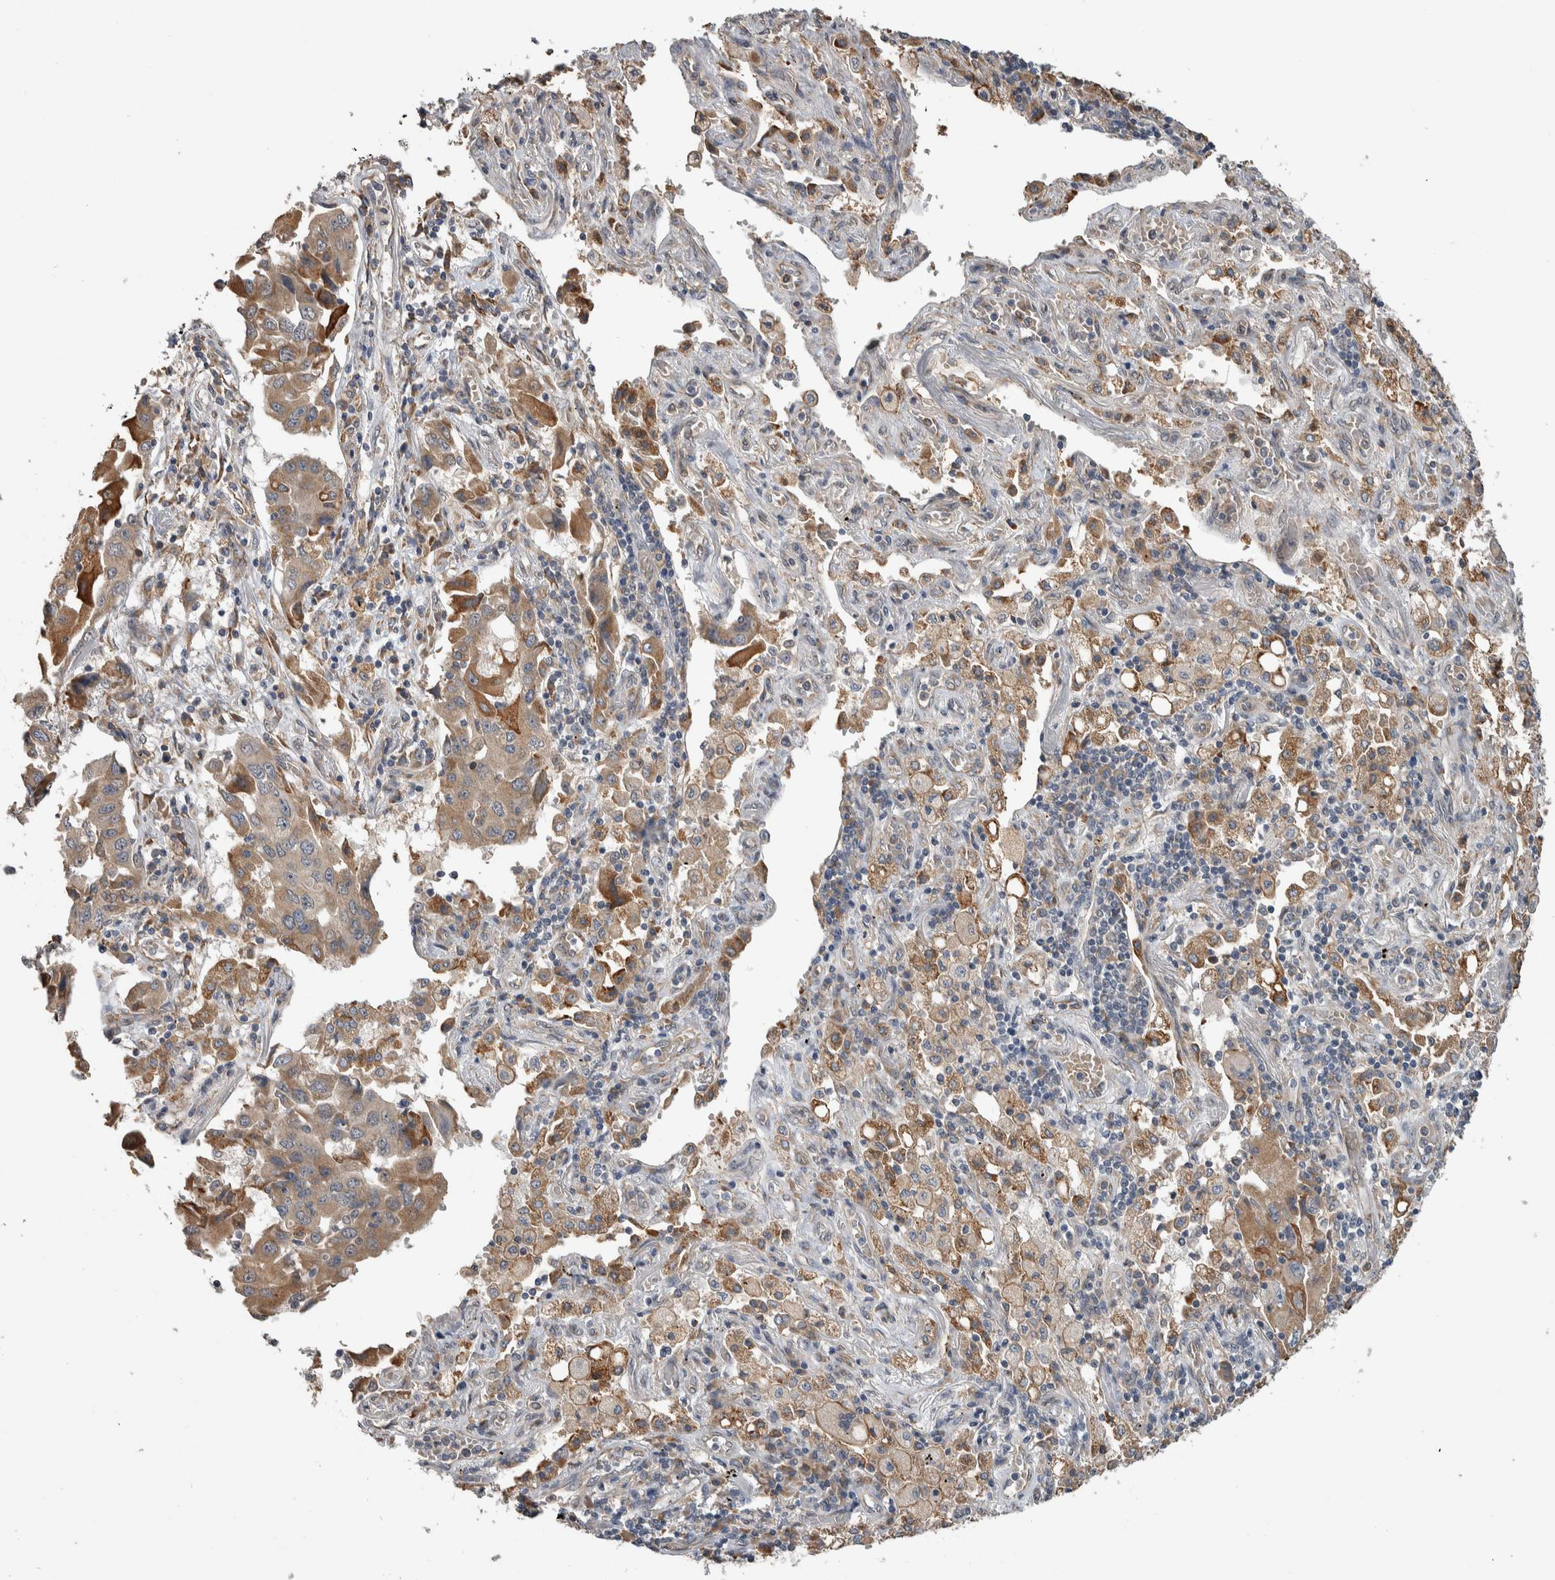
{"staining": {"intensity": "moderate", "quantity": ">75%", "location": "cytoplasmic/membranous"}, "tissue": "lung cancer", "cell_type": "Tumor cells", "image_type": "cancer", "snomed": [{"axis": "morphology", "description": "Adenocarcinoma, NOS"}, {"axis": "topography", "description": "Lung"}], "caption": "IHC of human lung cancer shows medium levels of moderate cytoplasmic/membranous staining in about >75% of tumor cells.", "gene": "PRDM4", "patient": {"sex": "female", "age": 65}}